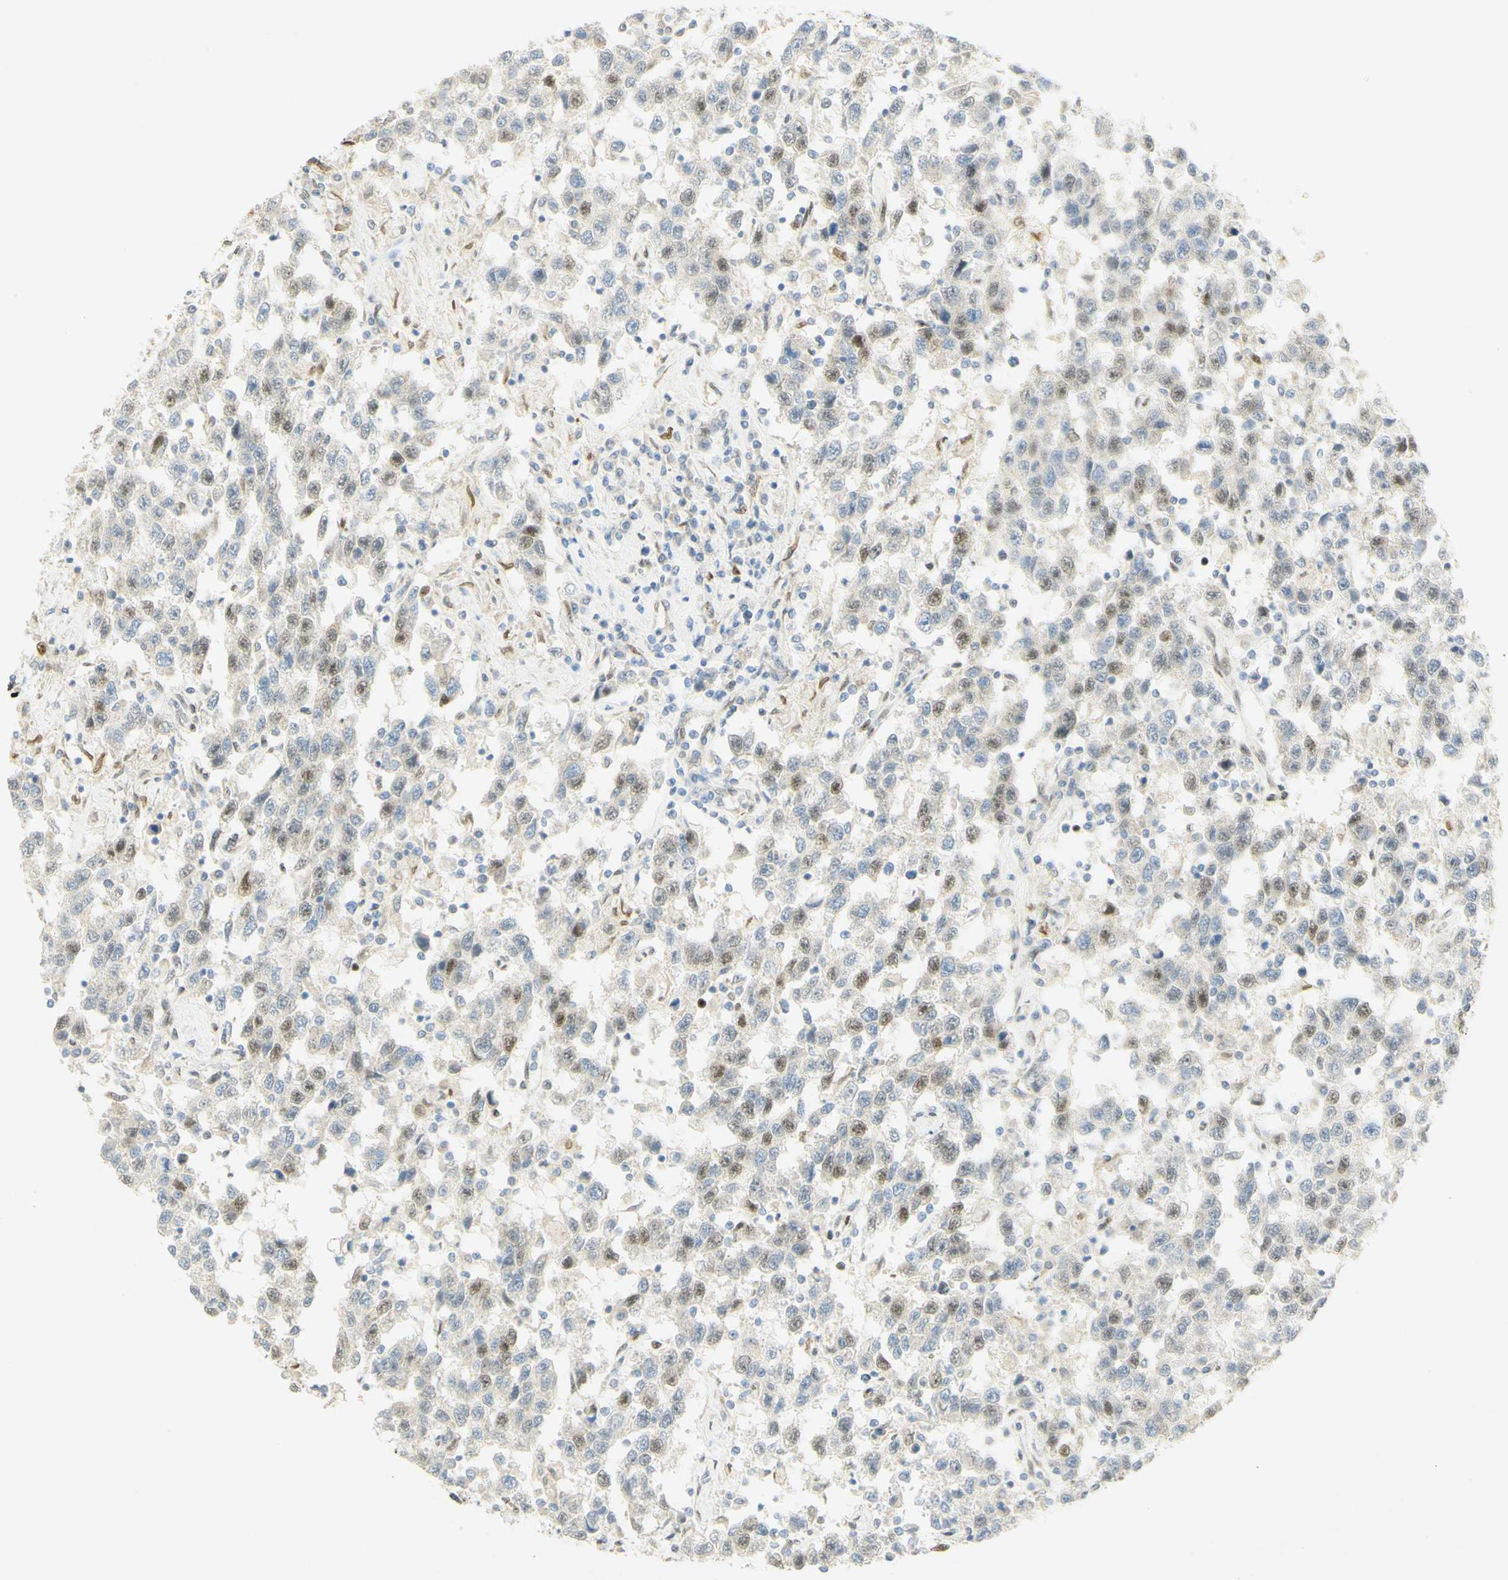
{"staining": {"intensity": "weak", "quantity": "25%-75%", "location": "nuclear"}, "tissue": "testis cancer", "cell_type": "Tumor cells", "image_type": "cancer", "snomed": [{"axis": "morphology", "description": "Seminoma, NOS"}, {"axis": "topography", "description": "Testis"}], "caption": "IHC staining of testis cancer, which reveals low levels of weak nuclear staining in about 25%-75% of tumor cells indicating weak nuclear protein expression. The staining was performed using DAB (3,3'-diaminobenzidine) (brown) for protein detection and nuclei were counterstained in hematoxylin (blue).", "gene": "E2F1", "patient": {"sex": "male", "age": 41}}